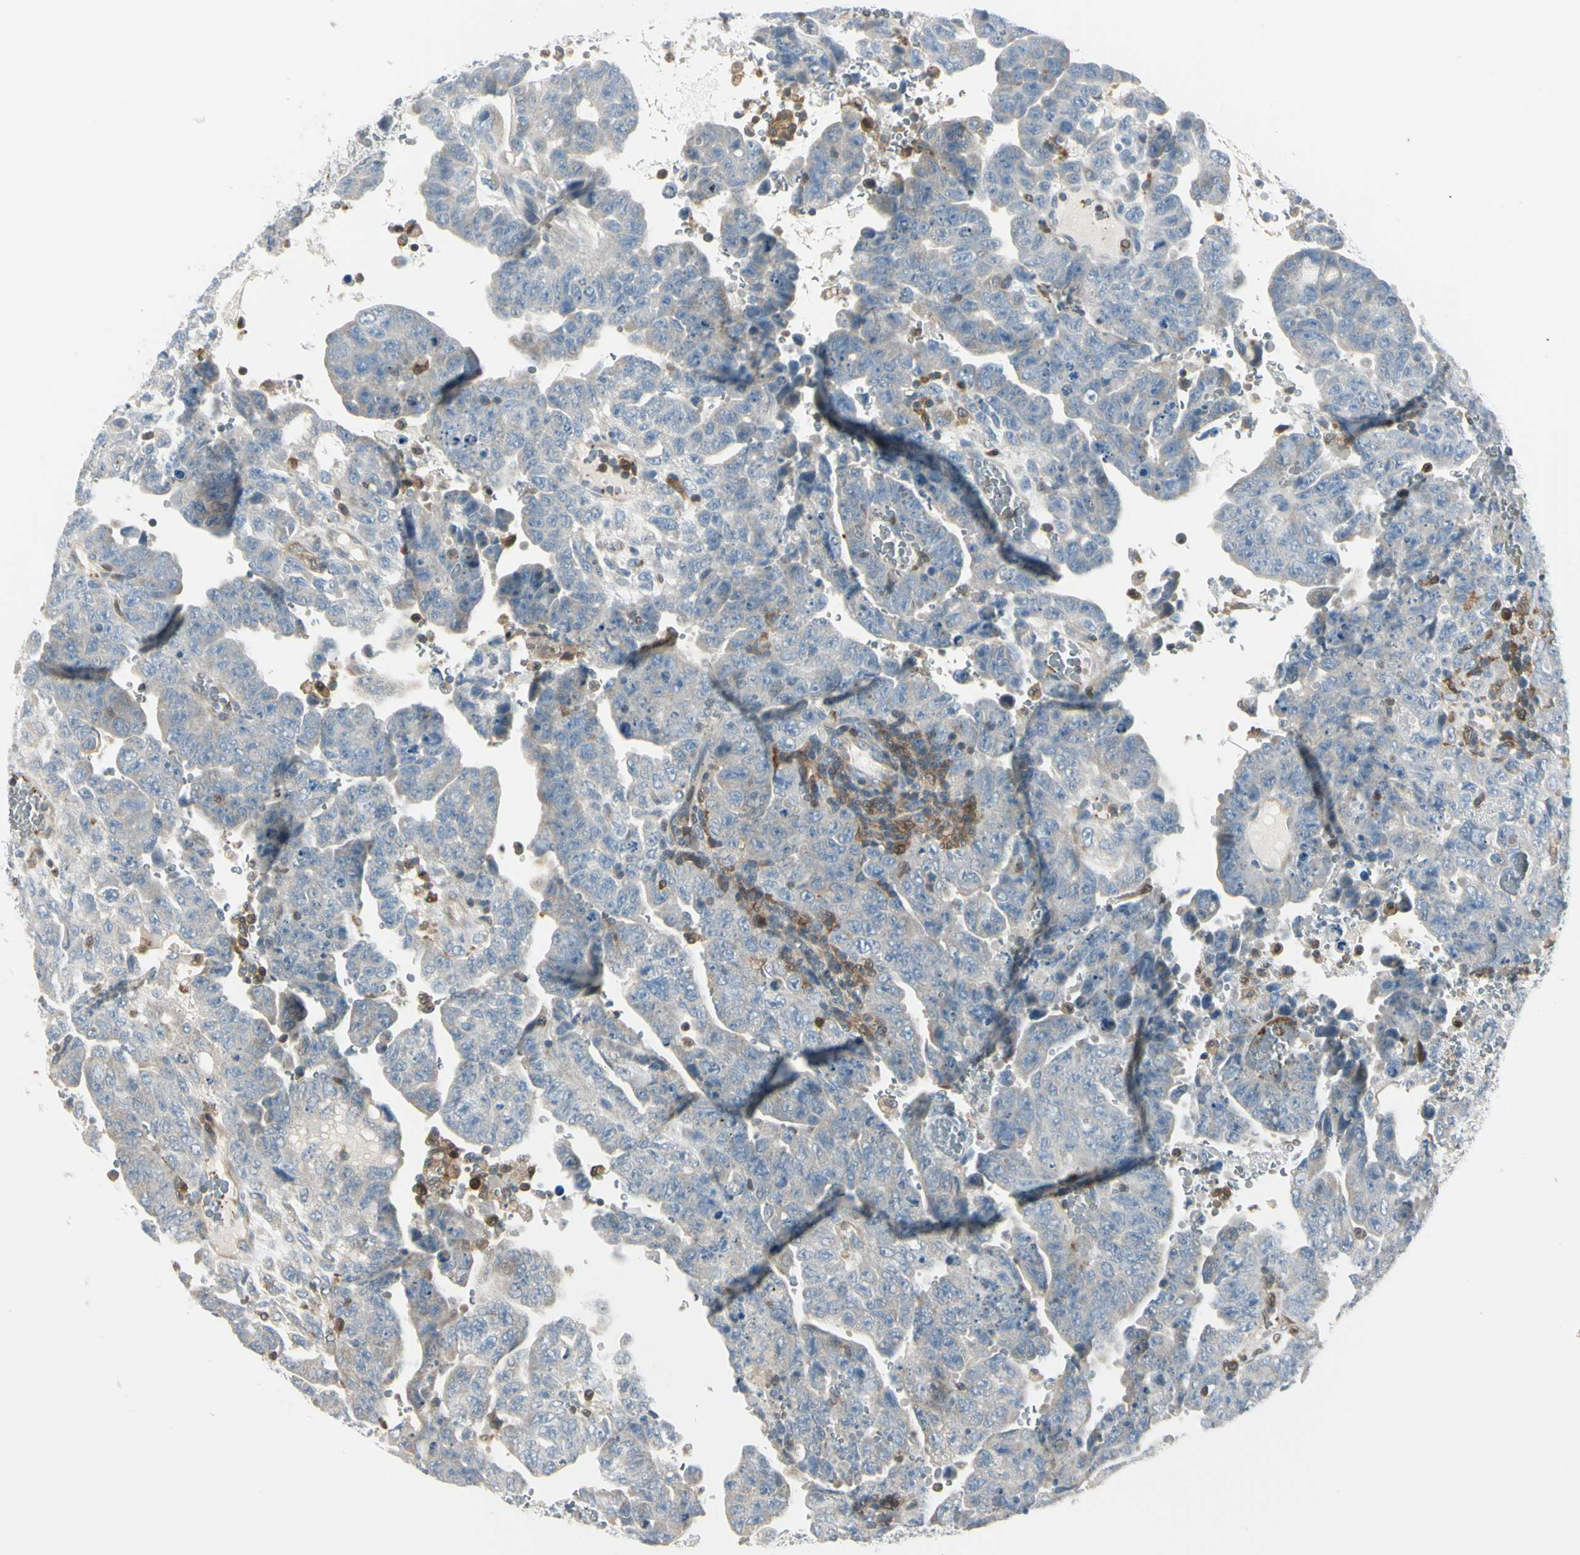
{"staining": {"intensity": "weak", "quantity": ">75%", "location": "cytoplasmic/membranous"}, "tissue": "testis cancer", "cell_type": "Tumor cells", "image_type": "cancer", "snomed": [{"axis": "morphology", "description": "Carcinoma, Embryonal, NOS"}, {"axis": "topography", "description": "Testis"}], "caption": "Immunohistochemistry (IHC) (DAB (3,3'-diaminobenzidine)) staining of human testis cancer shows weak cytoplasmic/membranous protein positivity in approximately >75% of tumor cells.", "gene": "CYRIB", "patient": {"sex": "male", "age": 28}}